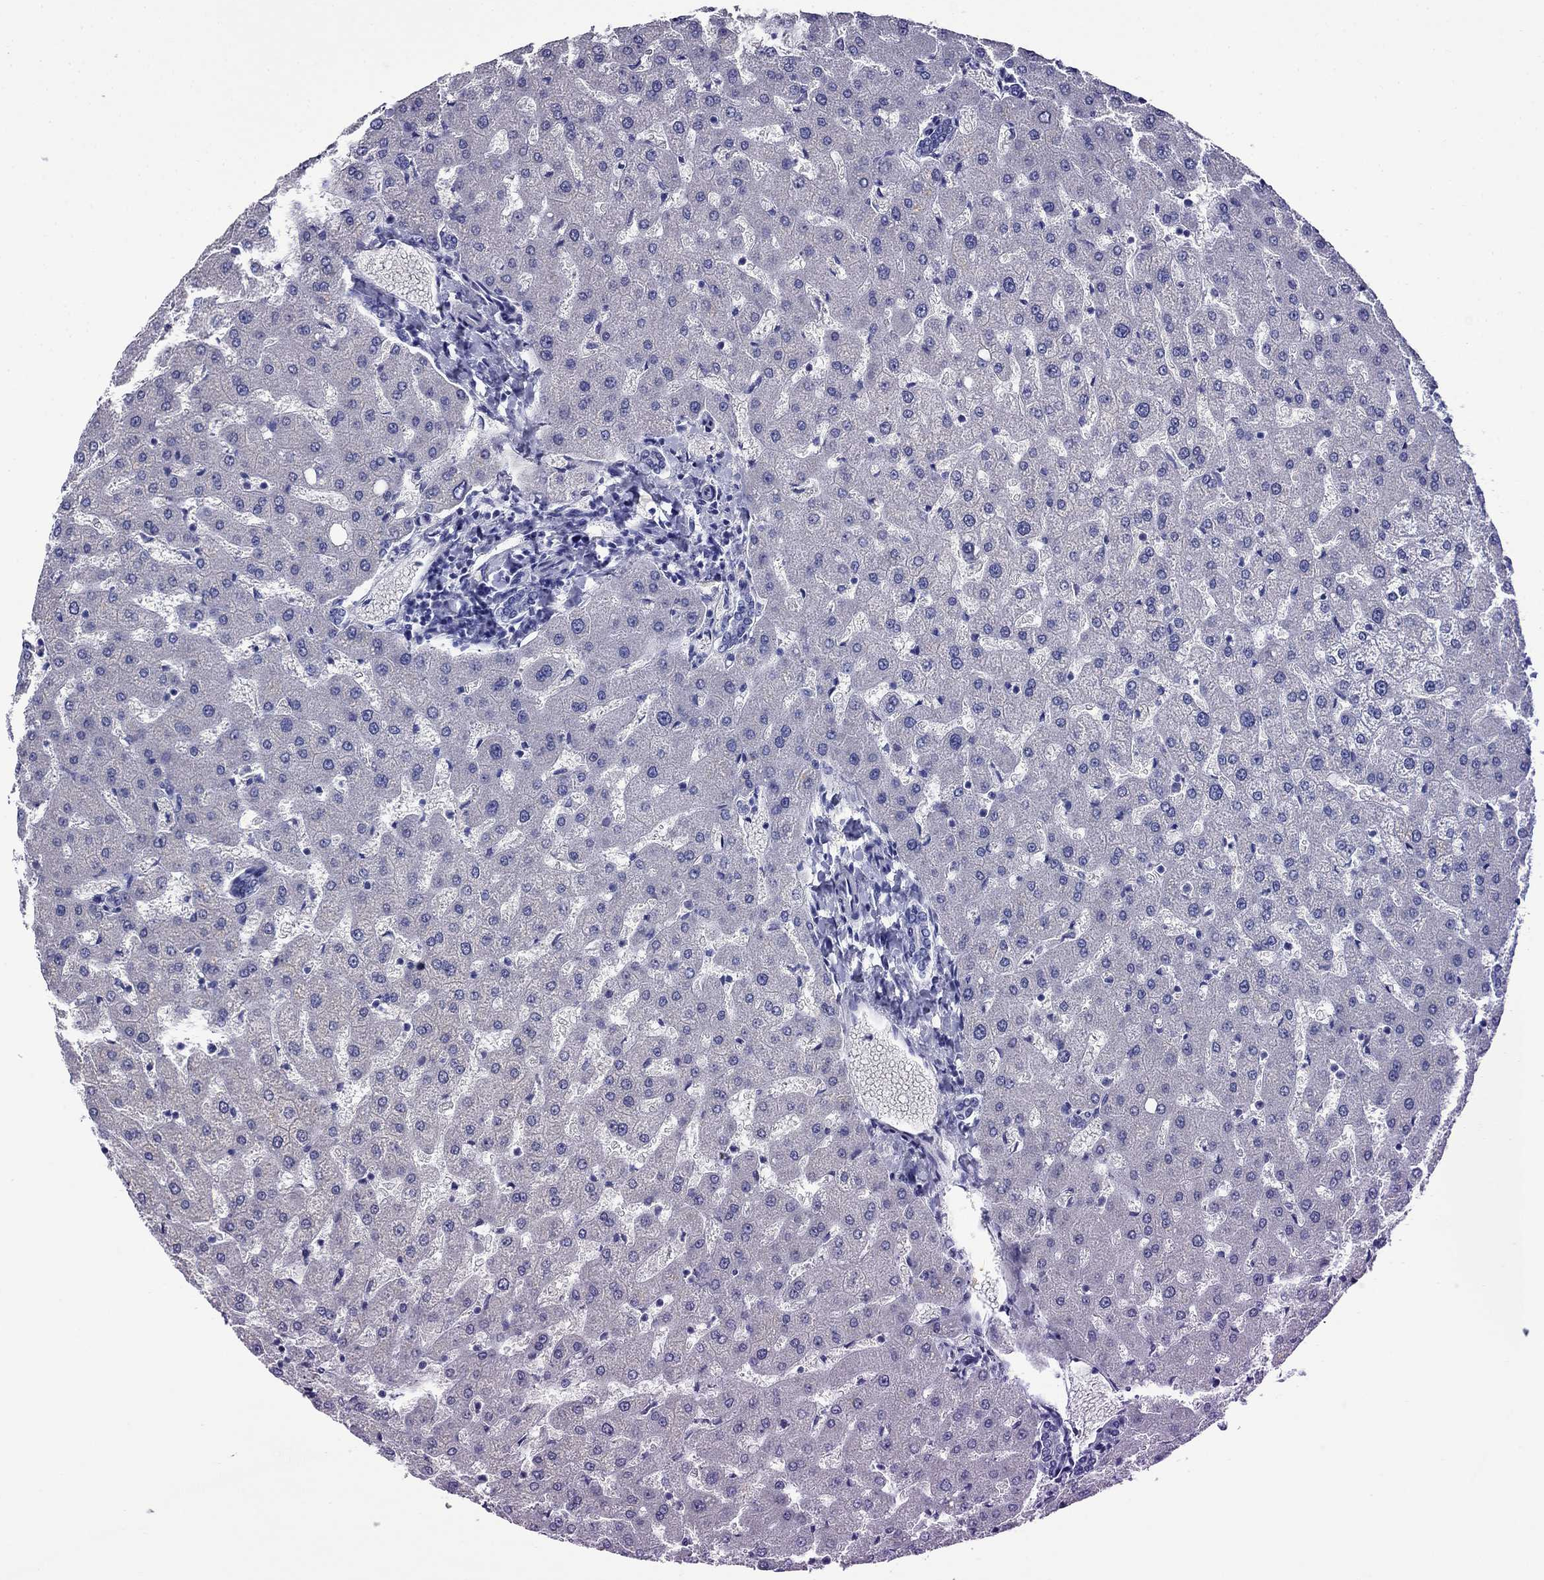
{"staining": {"intensity": "negative", "quantity": "none", "location": "none"}, "tissue": "liver", "cell_type": "Cholangiocytes", "image_type": "normal", "snomed": [{"axis": "morphology", "description": "Normal tissue, NOS"}, {"axis": "topography", "description": "Liver"}], "caption": "Immunohistochemistry micrograph of normal liver: human liver stained with DAB reveals no significant protein positivity in cholangiocytes.", "gene": "MYO15A", "patient": {"sex": "female", "age": 50}}